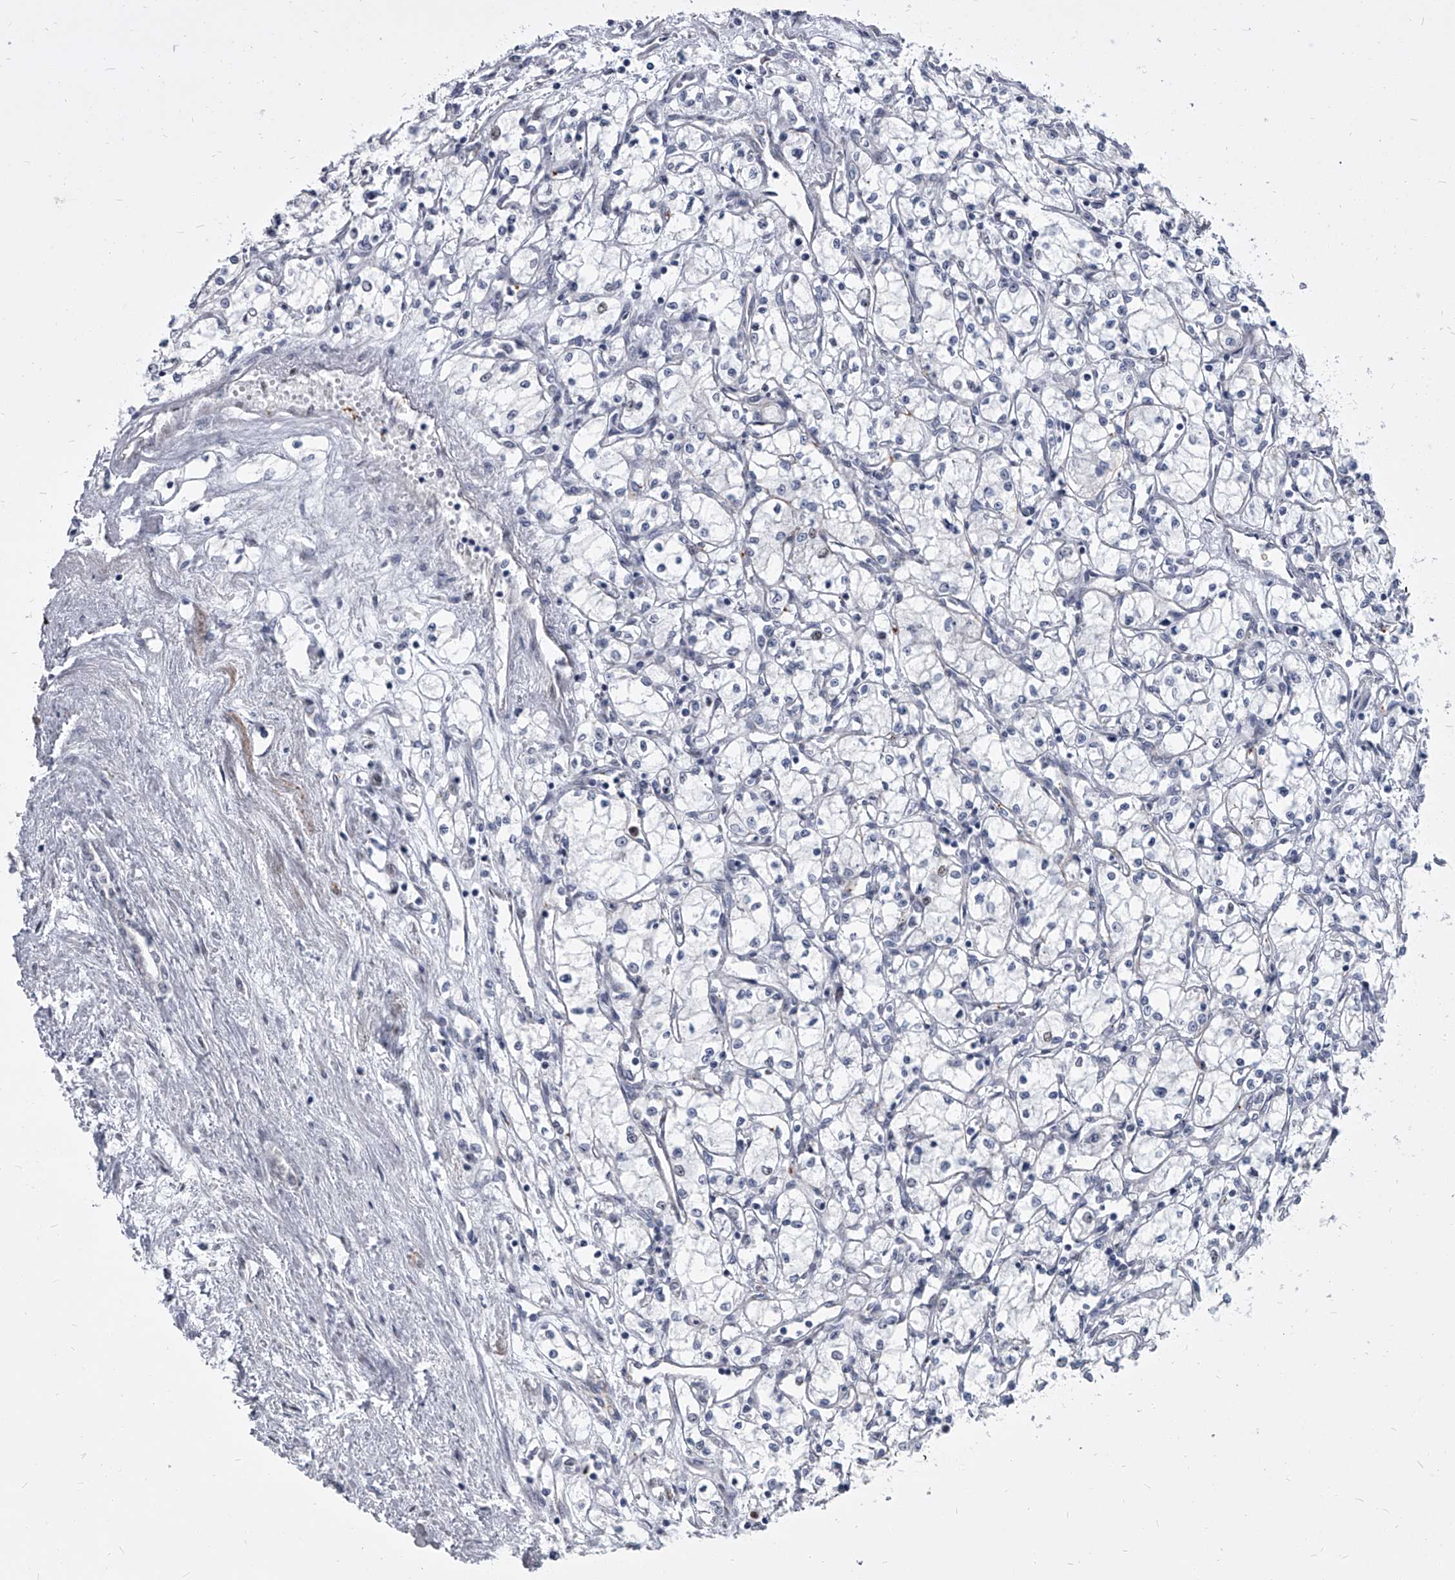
{"staining": {"intensity": "negative", "quantity": "none", "location": "none"}, "tissue": "renal cancer", "cell_type": "Tumor cells", "image_type": "cancer", "snomed": [{"axis": "morphology", "description": "Adenocarcinoma, NOS"}, {"axis": "topography", "description": "Kidney"}], "caption": "Renal adenocarcinoma was stained to show a protein in brown. There is no significant staining in tumor cells.", "gene": "EVA1C", "patient": {"sex": "male", "age": 59}}